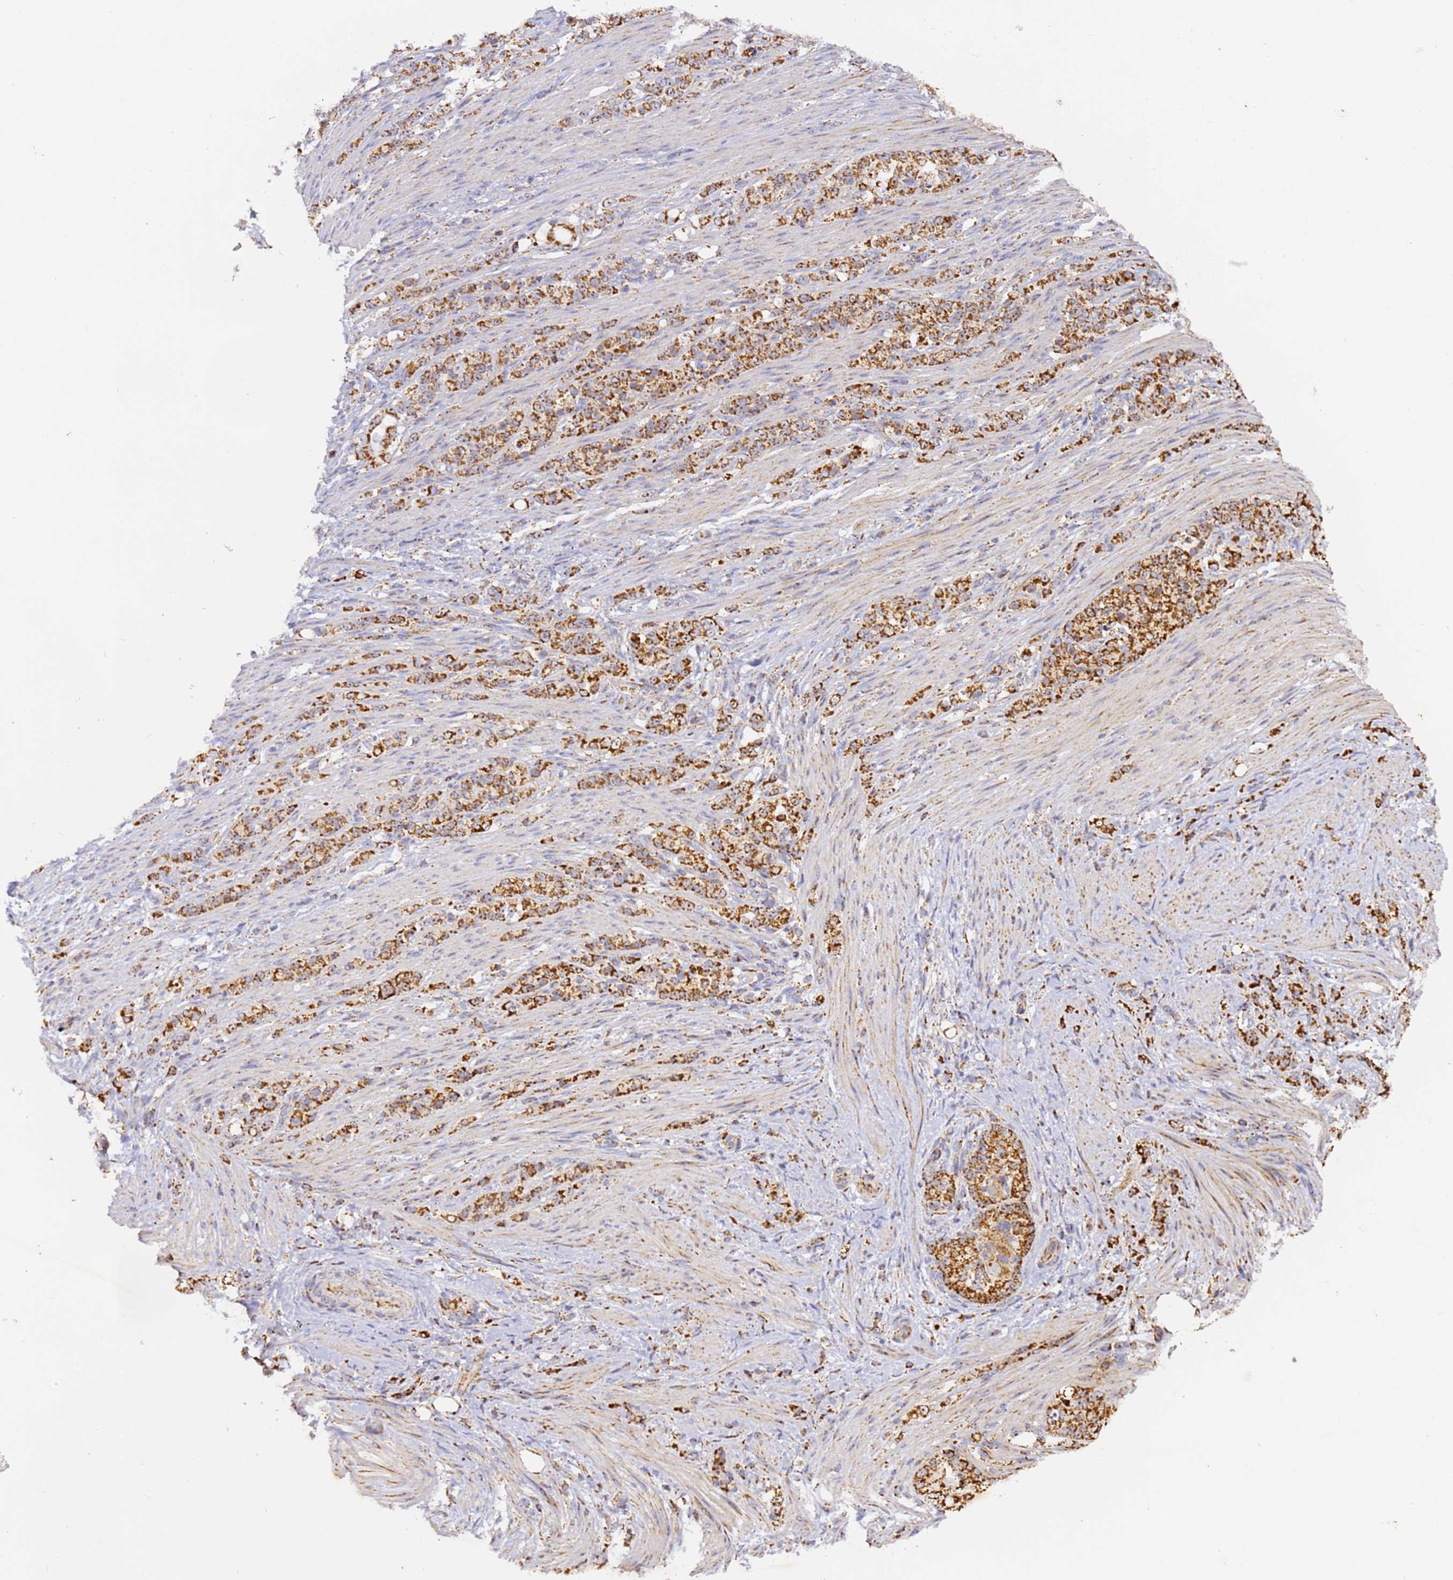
{"staining": {"intensity": "strong", "quantity": ">75%", "location": "cytoplasmic/membranous"}, "tissue": "stomach cancer", "cell_type": "Tumor cells", "image_type": "cancer", "snomed": [{"axis": "morphology", "description": "Adenocarcinoma, NOS"}, {"axis": "topography", "description": "Stomach"}], "caption": "The micrograph reveals staining of stomach adenocarcinoma, revealing strong cytoplasmic/membranous protein positivity (brown color) within tumor cells.", "gene": "FRG2C", "patient": {"sex": "female", "age": 79}}